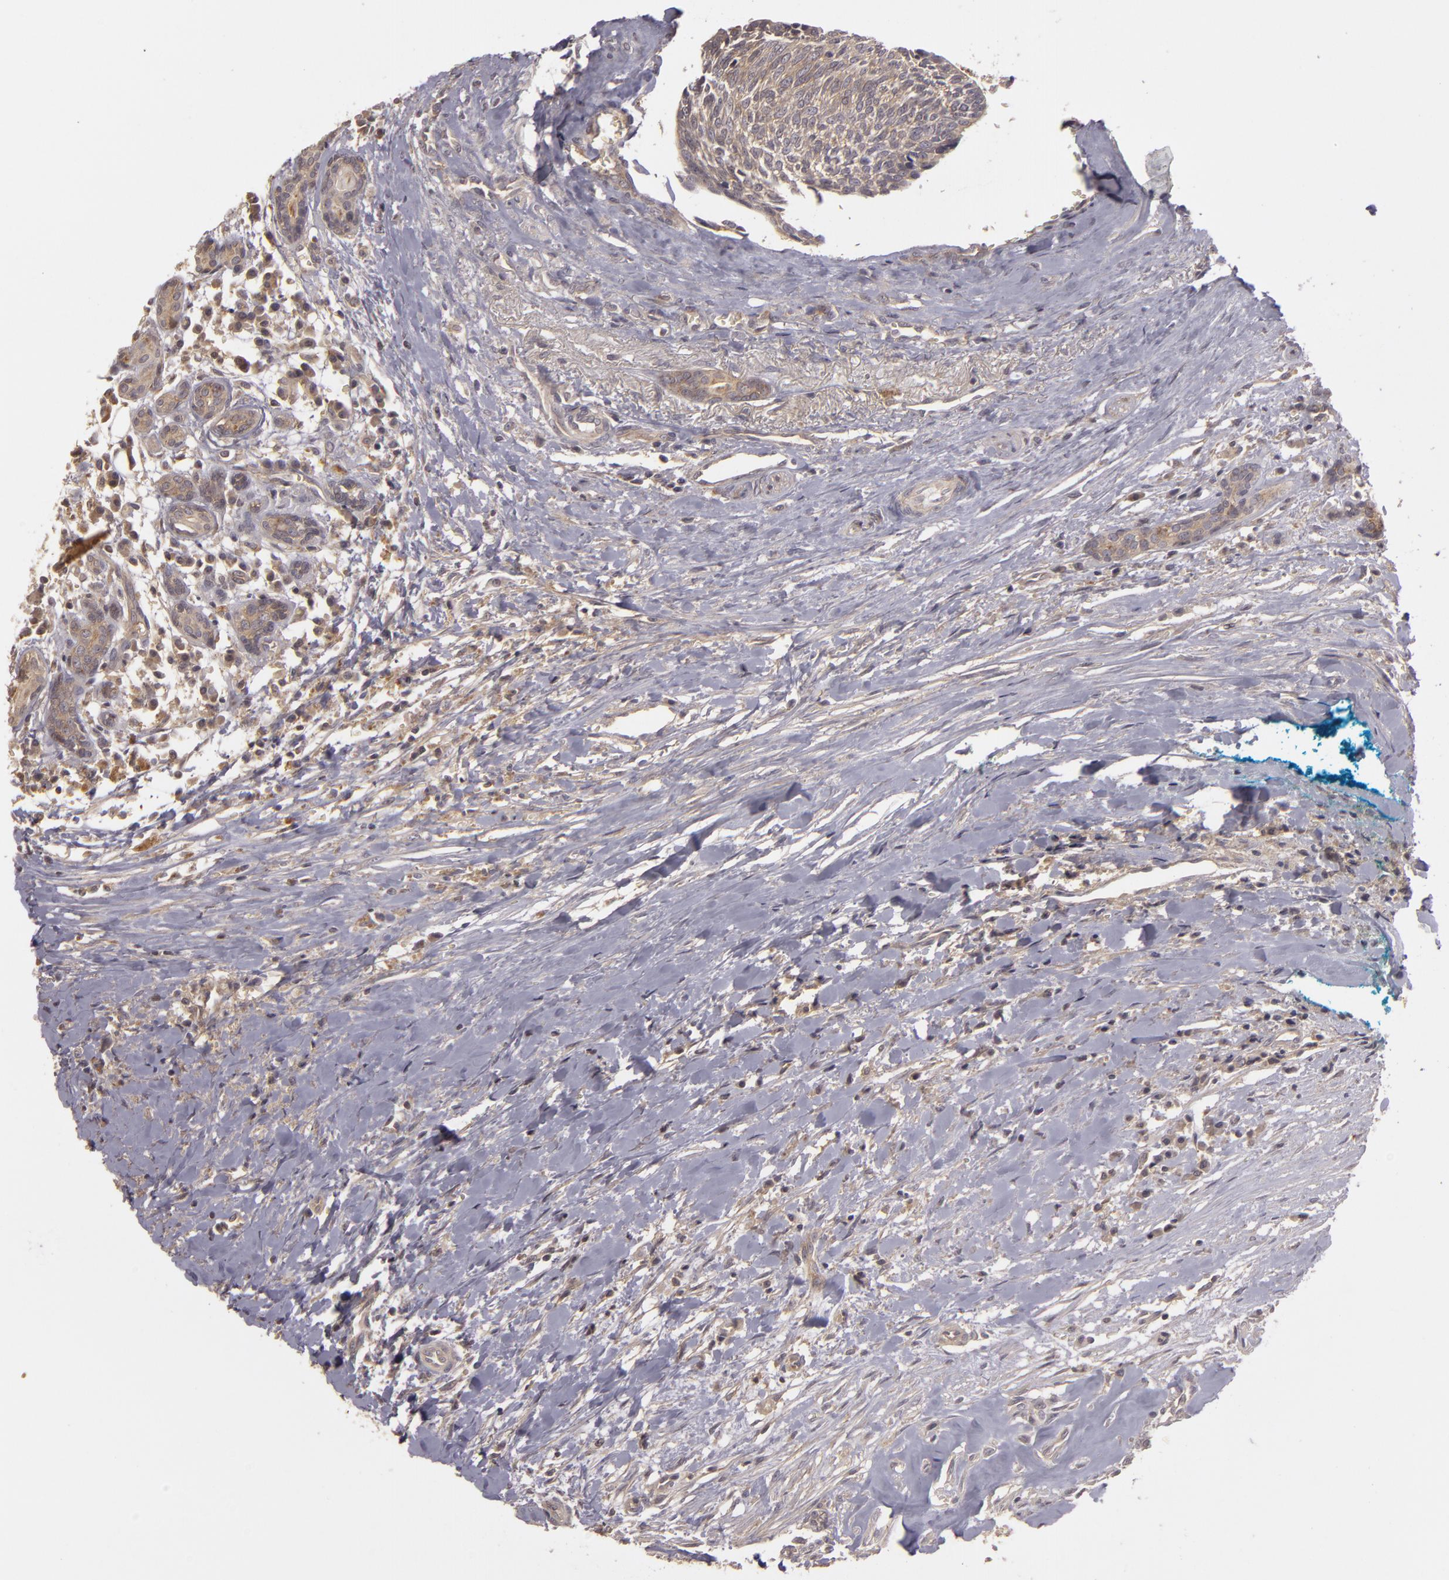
{"staining": {"intensity": "weak", "quantity": ">75%", "location": "cytoplasmic/membranous"}, "tissue": "head and neck cancer", "cell_type": "Tumor cells", "image_type": "cancer", "snomed": [{"axis": "morphology", "description": "Squamous cell carcinoma, NOS"}, {"axis": "topography", "description": "Salivary gland"}, {"axis": "topography", "description": "Head-Neck"}], "caption": "The photomicrograph exhibits immunohistochemical staining of head and neck cancer (squamous cell carcinoma). There is weak cytoplasmic/membranous positivity is appreciated in about >75% of tumor cells.", "gene": "HRAS", "patient": {"sex": "male", "age": 70}}